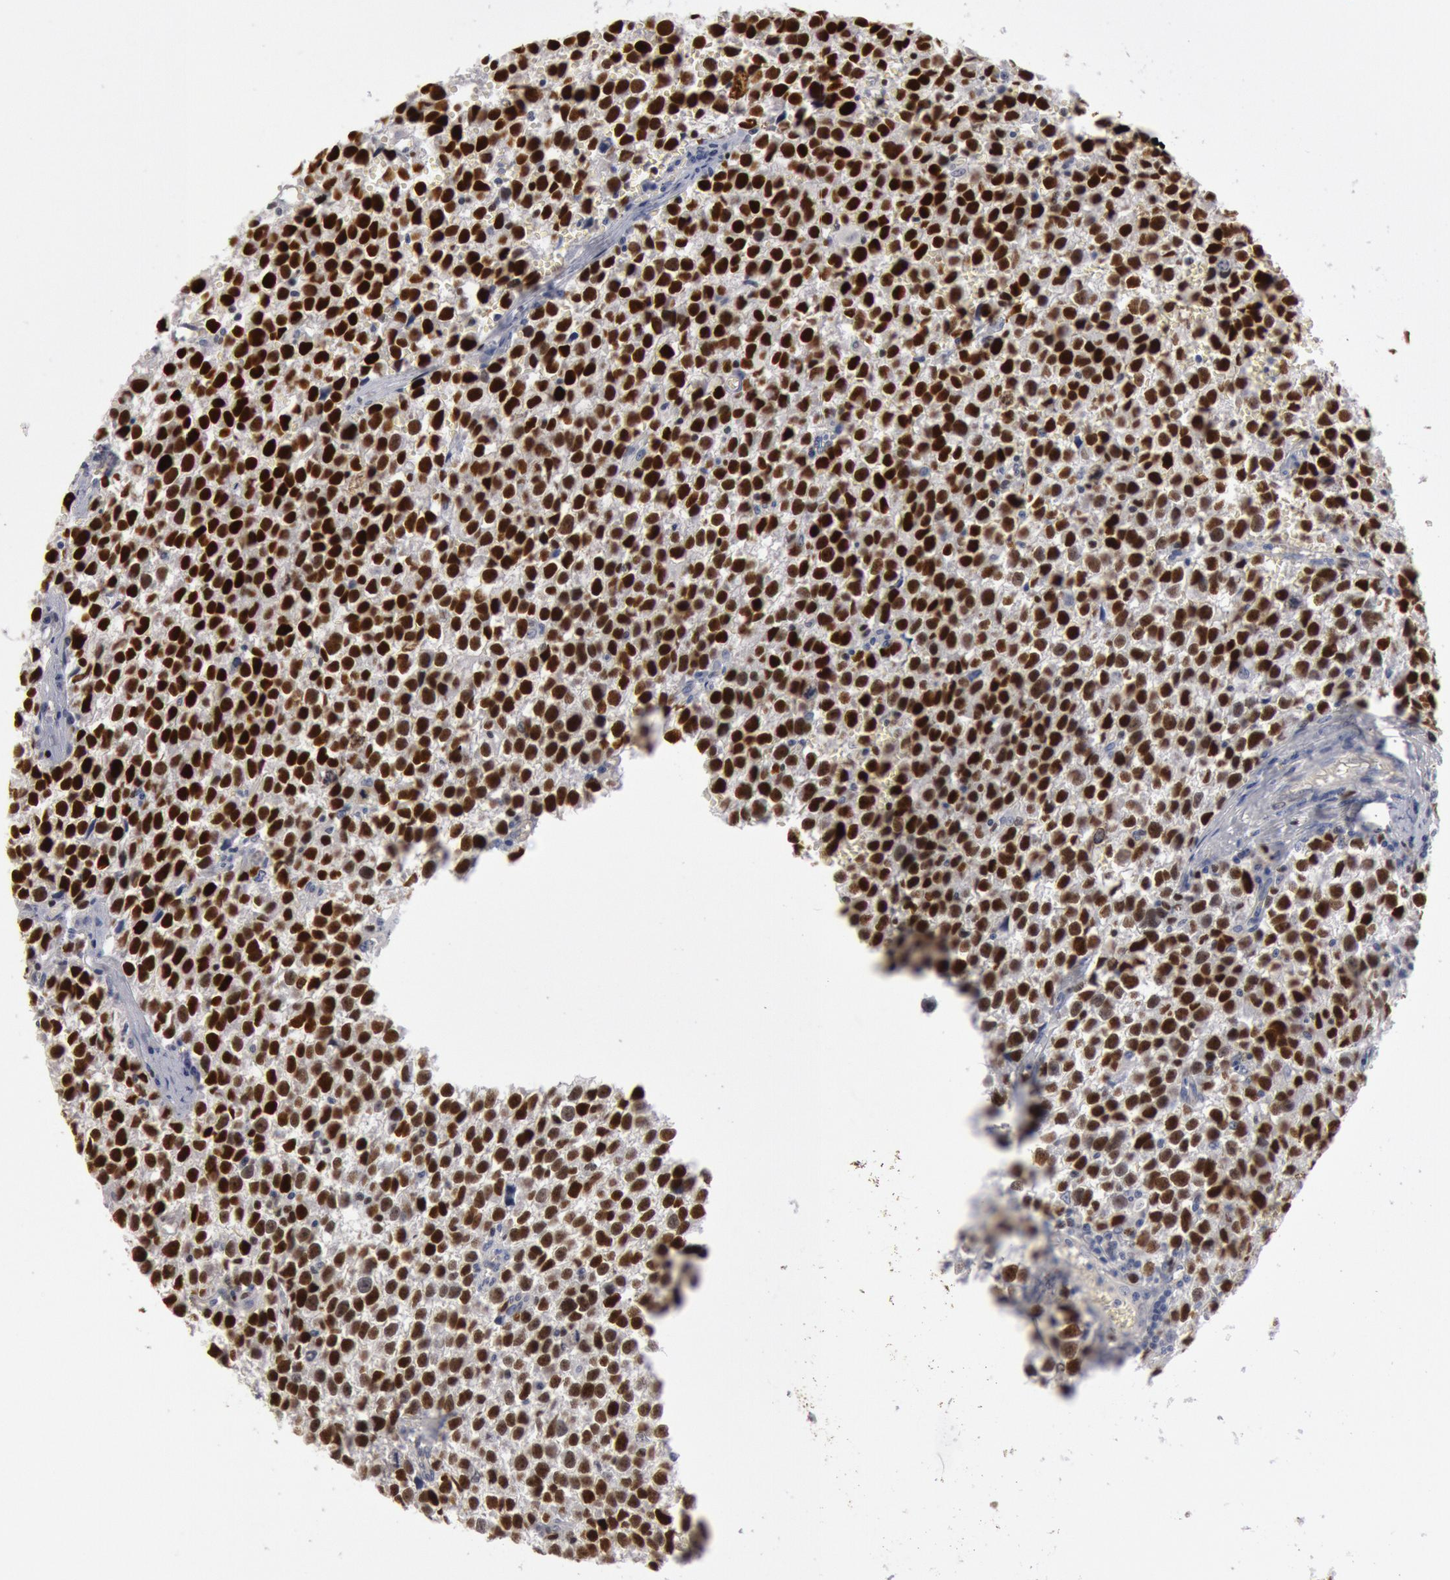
{"staining": {"intensity": "strong", "quantity": ">75%", "location": "nuclear"}, "tissue": "testis cancer", "cell_type": "Tumor cells", "image_type": "cancer", "snomed": [{"axis": "morphology", "description": "Seminoma, NOS"}, {"axis": "topography", "description": "Testis"}], "caption": "Approximately >75% of tumor cells in human testis seminoma display strong nuclear protein expression as visualized by brown immunohistochemical staining.", "gene": "WDHD1", "patient": {"sex": "male", "age": 35}}